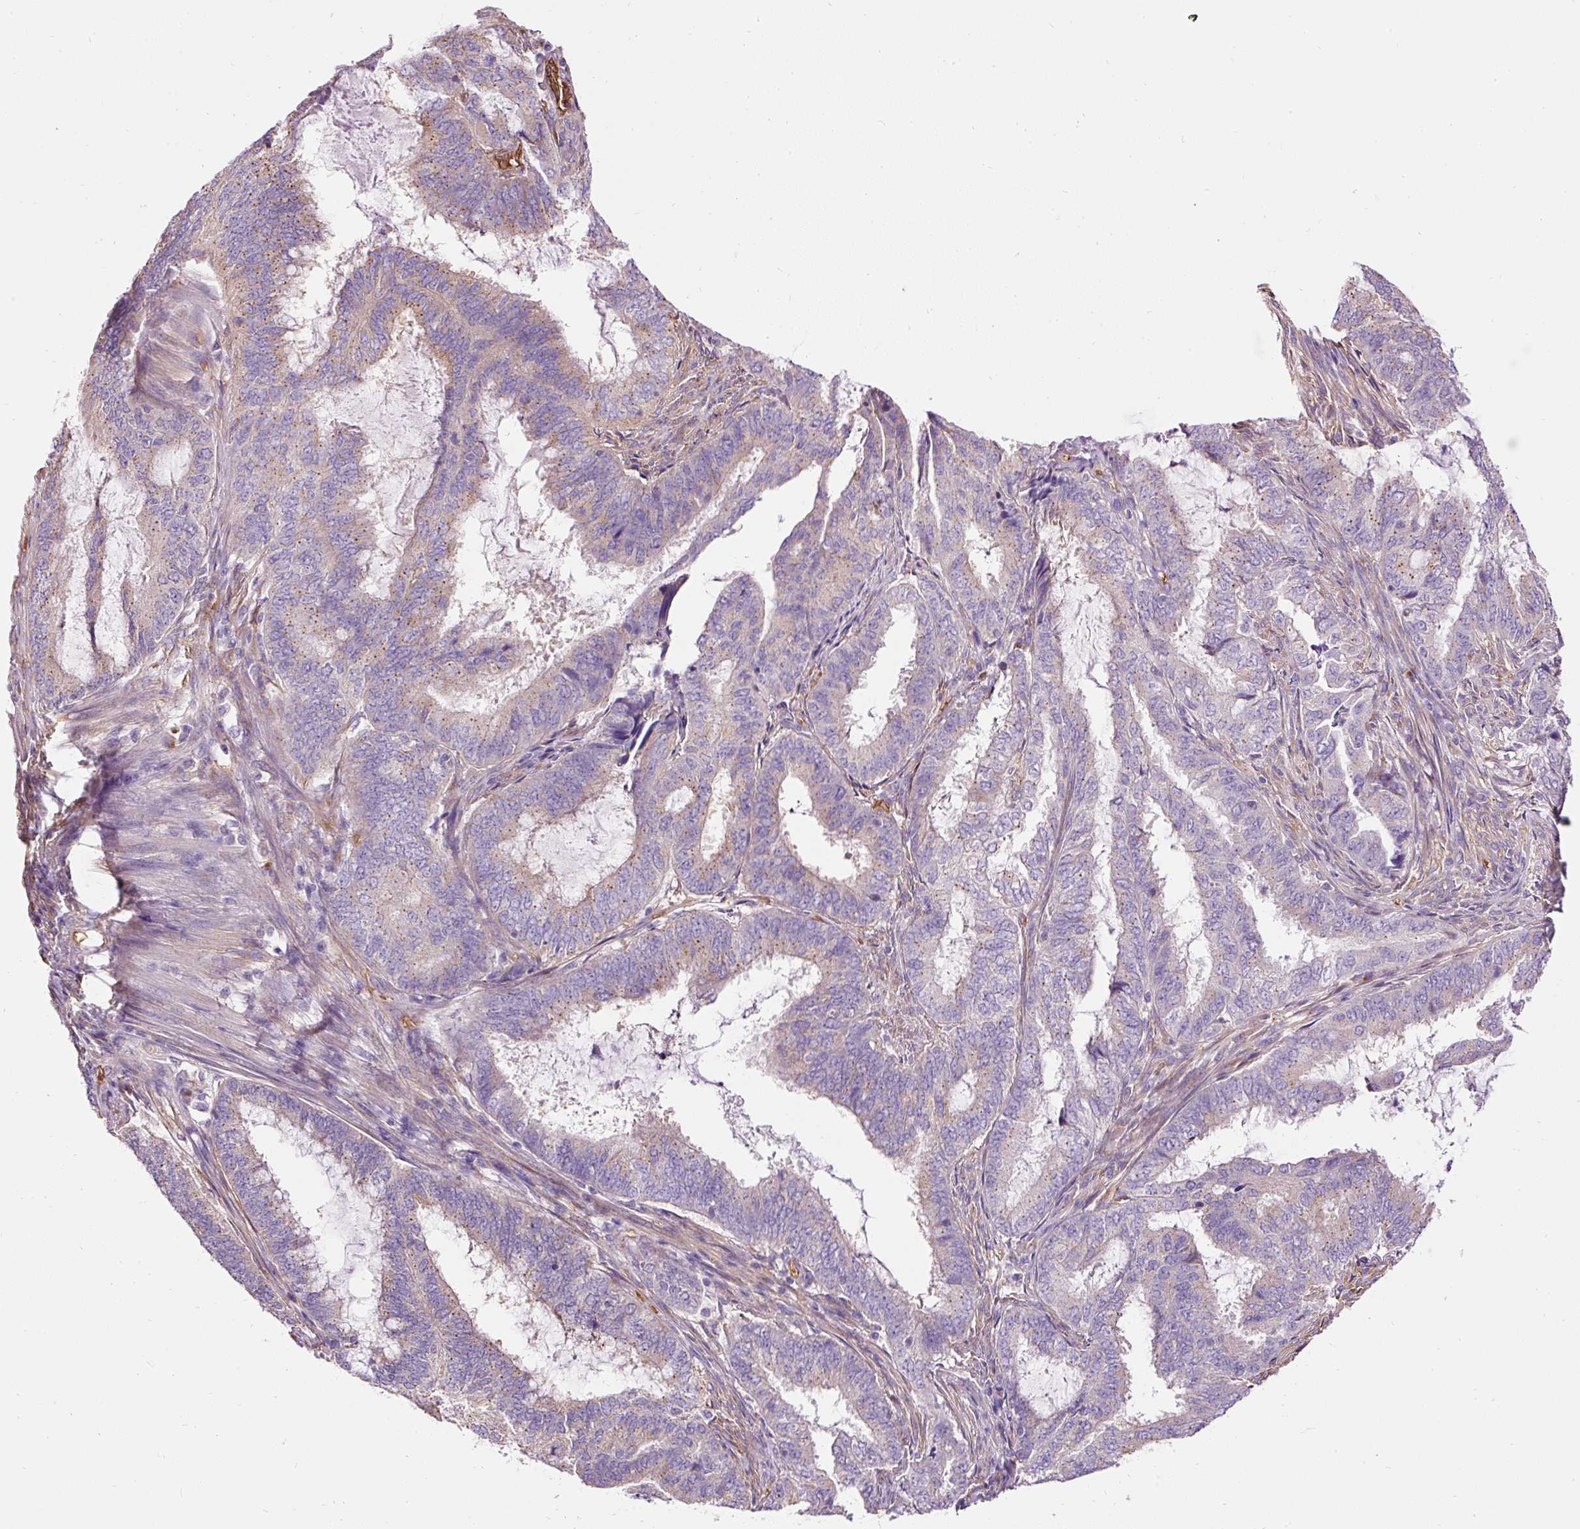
{"staining": {"intensity": "moderate", "quantity": "<25%", "location": "cytoplasmic/membranous"}, "tissue": "endometrial cancer", "cell_type": "Tumor cells", "image_type": "cancer", "snomed": [{"axis": "morphology", "description": "Adenocarcinoma, NOS"}, {"axis": "topography", "description": "Endometrium"}], "caption": "Immunohistochemical staining of human endometrial cancer (adenocarcinoma) displays moderate cytoplasmic/membranous protein staining in about <25% of tumor cells.", "gene": "PRRC2A", "patient": {"sex": "female", "age": 51}}